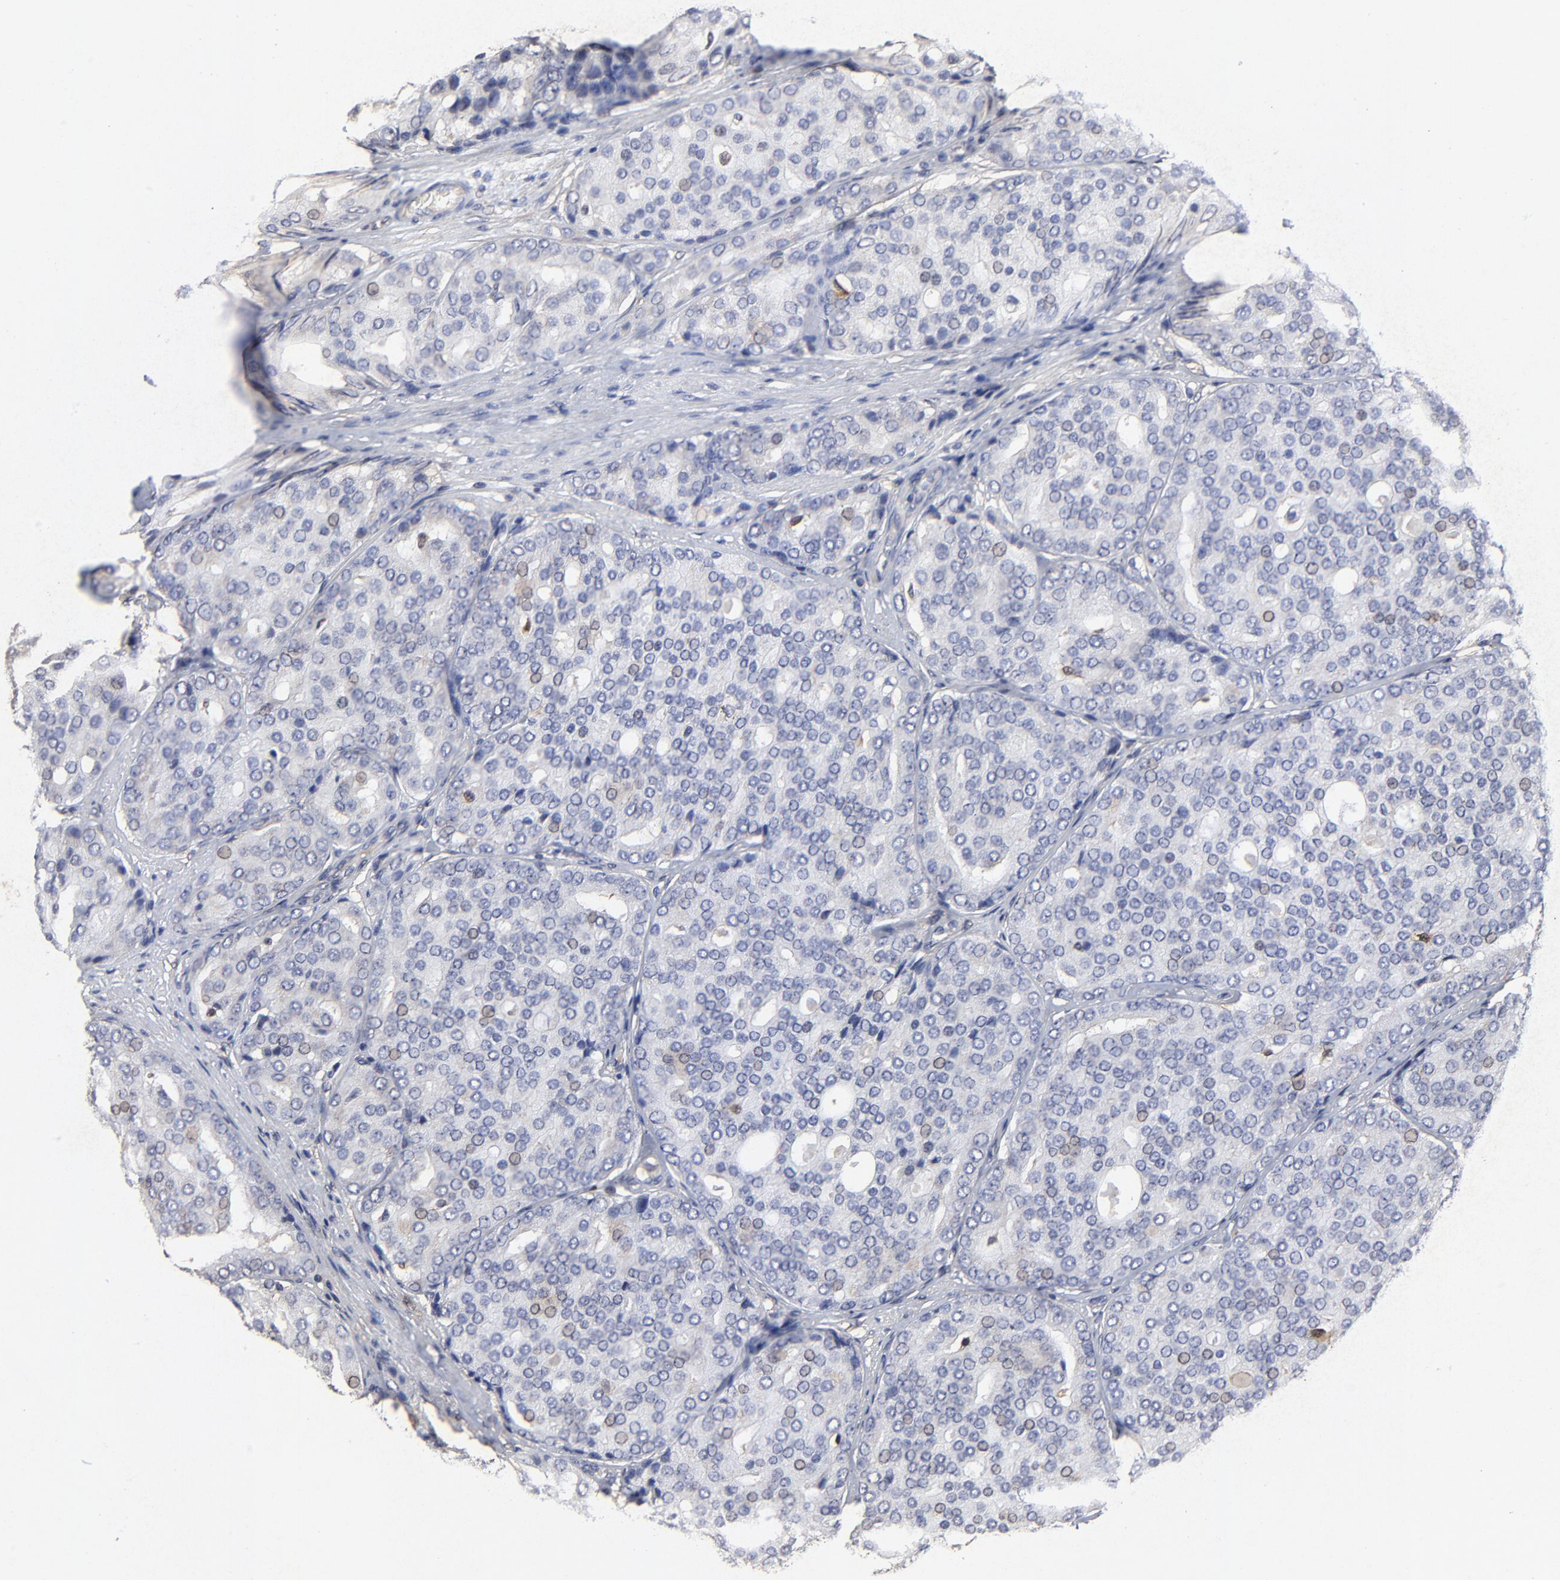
{"staining": {"intensity": "weak", "quantity": "<25%", "location": "cytoplasmic/membranous"}, "tissue": "prostate cancer", "cell_type": "Tumor cells", "image_type": "cancer", "snomed": [{"axis": "morphology", "description": "Adenocarcinoma, High grade"}, {"axis": "topography", "description": "Prostate"}], "caption": "An immunohistochemistry (IHC) photomicrograph of prostate cancer is shown. There is no staining in tumor cells of prostate cancer. The staining was performed using DAB (3,3'-diaminobenzidine) to visualize the protein expression in brown, while the nuclei were stained in blue with hematoxylin (Magnification: 20x).", "gene": "LGALS3", "patient": {"sex": "male", "age": 64}}